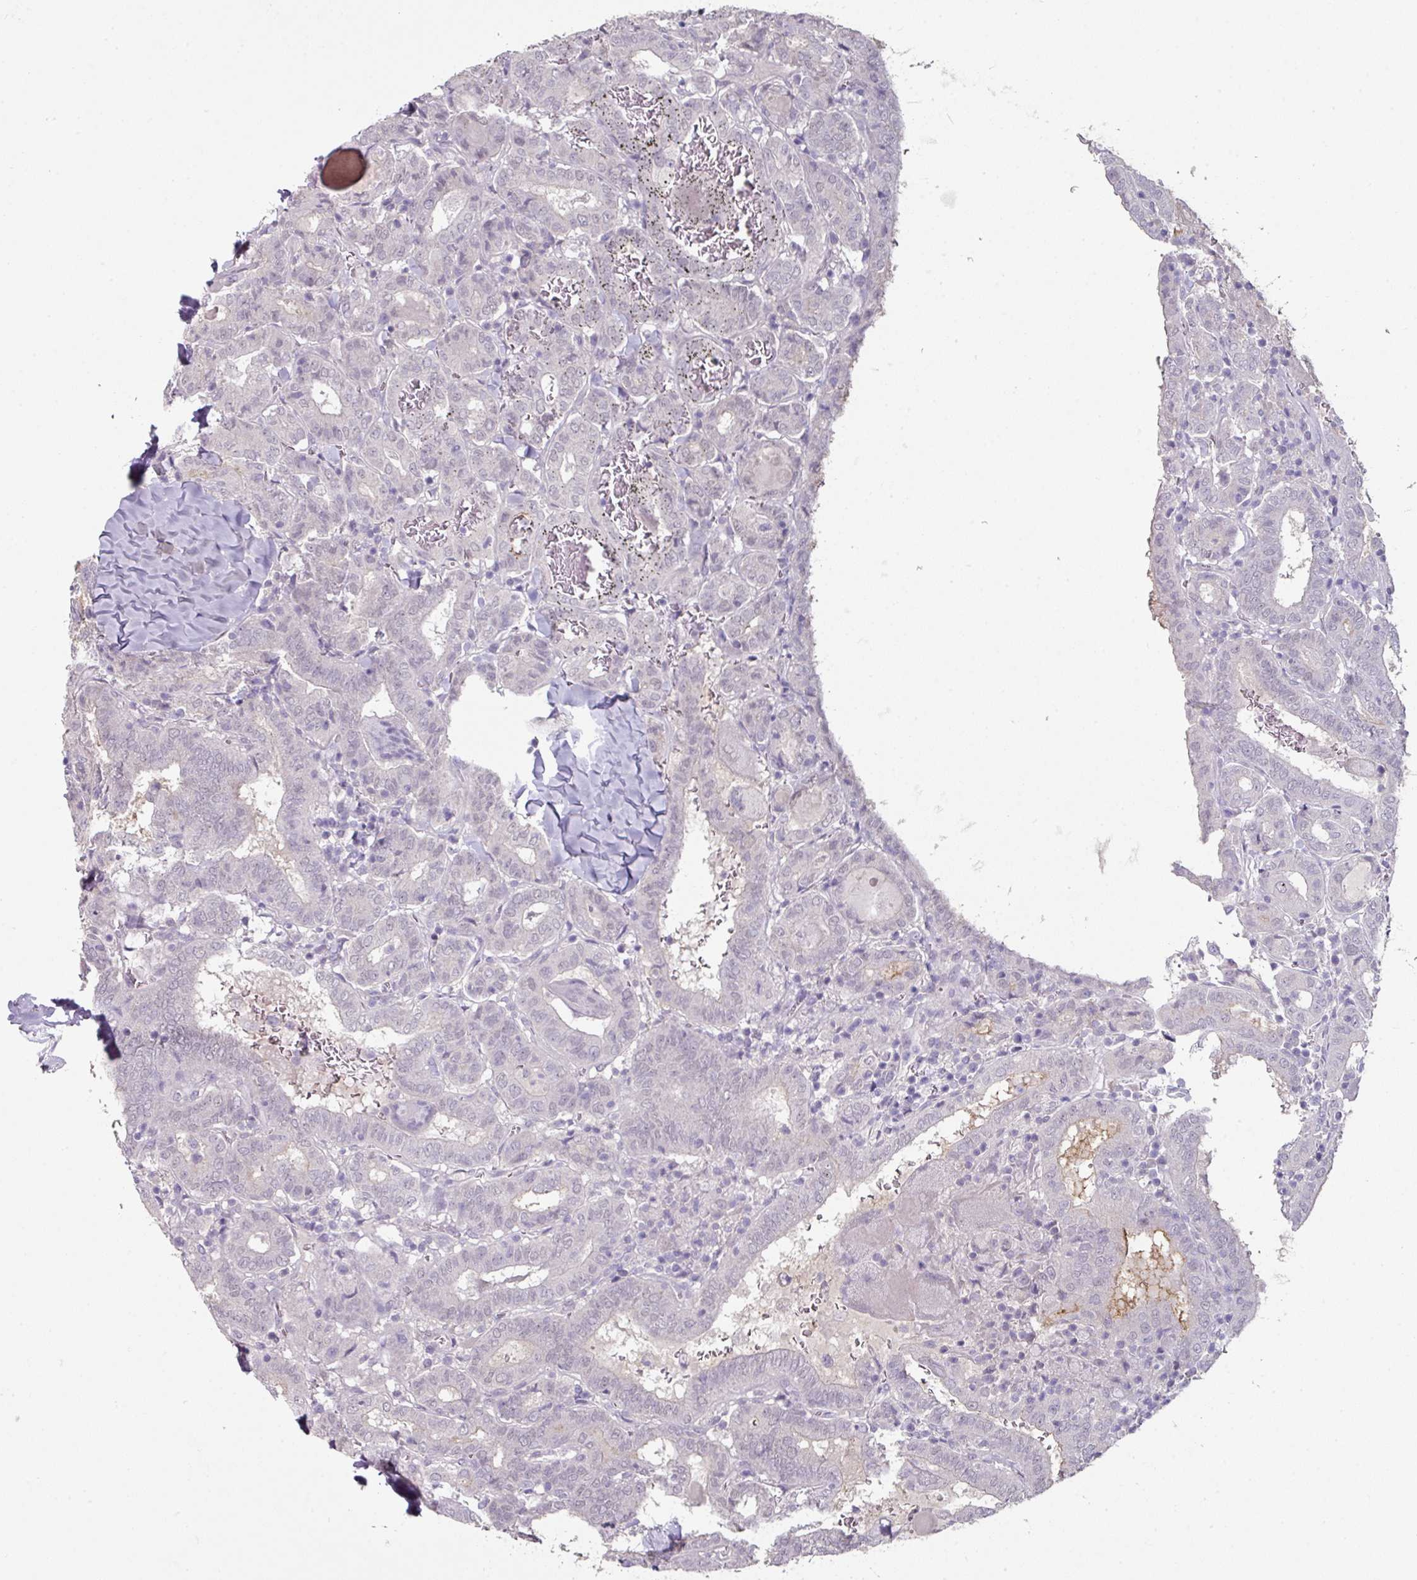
{"staining": {"intensity": "negative", "quantity": "none", "location": "none"}, "tissue": "thyroid cancer", "cell_type": "Tumor cells", "image_type": "cancer", "snomed": [{"axis": "morphology", "description": "Papillary adenocarcinoma, NOS"}, {"axis": "topography", "description": "Thyroid gland"}], "caption": "Immunohistochemical staining of thyroid cancer displays no significant staining in tumor cells.", "gene": "ELK1", "patient": {"sex": "female", "age": 72}}